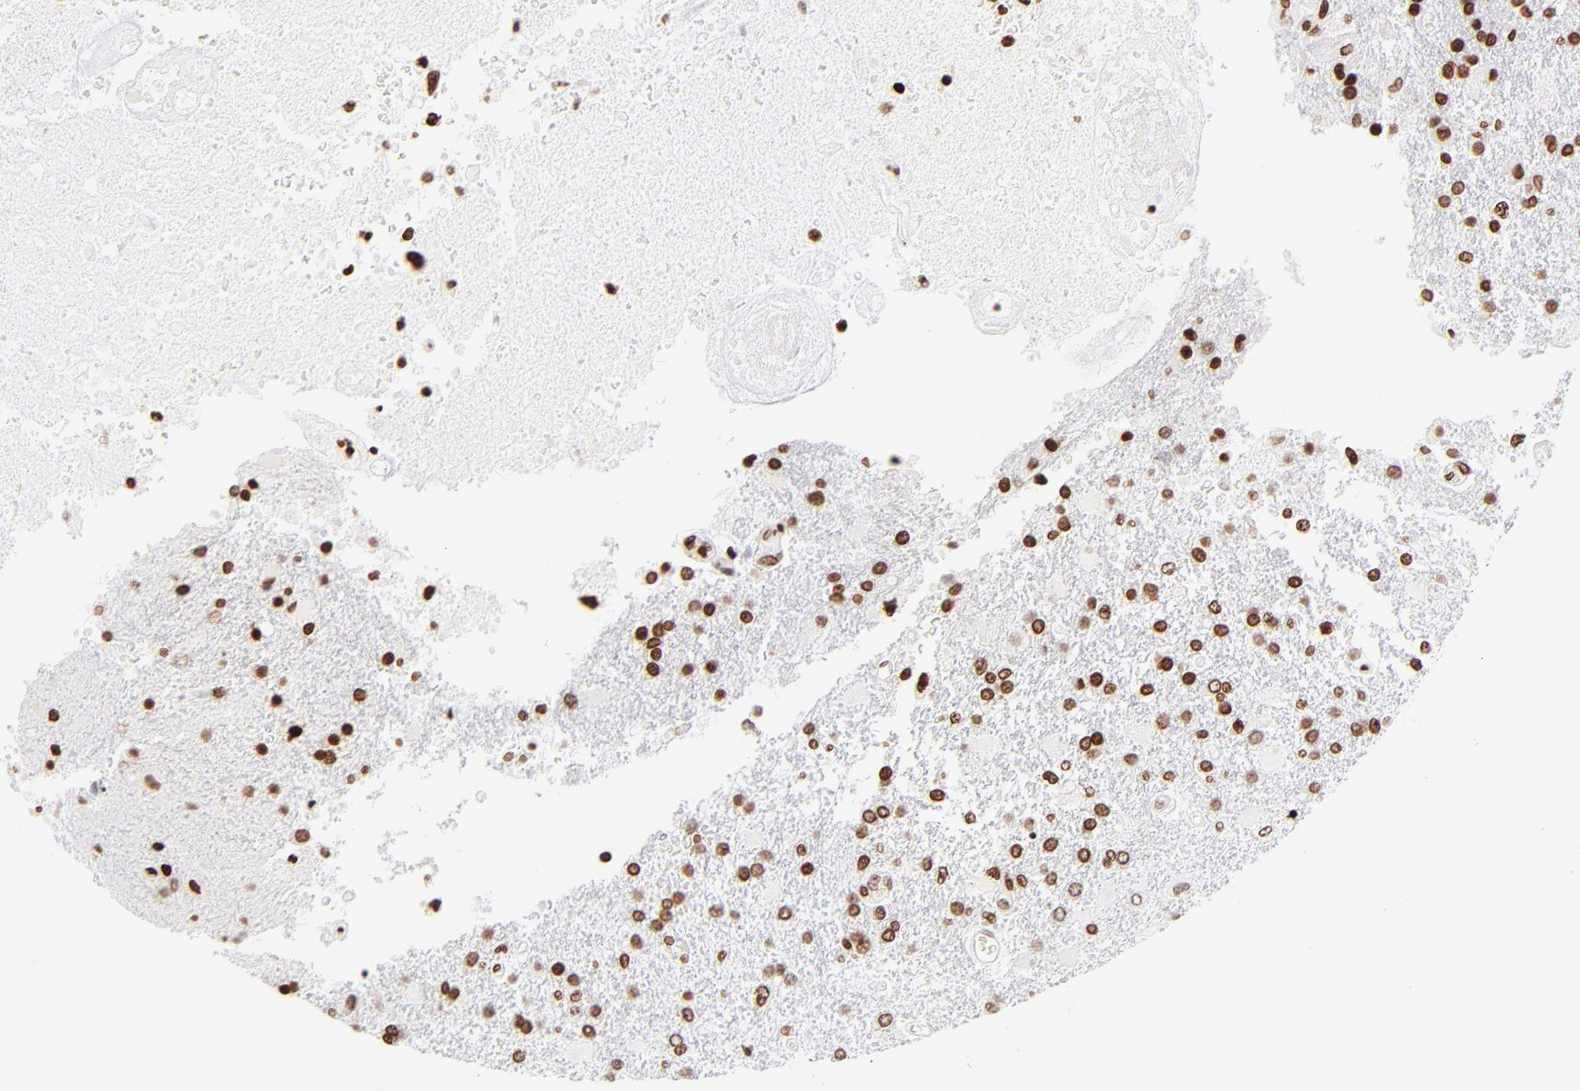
{"staining": {"intensity": "strong", "quantity": ">75%", "location": "nuclear"}, "tissue": "glioma", "cell_type": "Tumor cells", "image_type": "cancer", "snomed": [{"axis": "morphology", "description": "Glioma, malignant, High grade"}, {"axis": "topography", "description": "Cerebral cortex"}], "caption": "A histopathology image showing strong nuclear positivity in approximately >75% of tumor cells in glioma, as visualized by brown immunohistochemical staining.", "gene": "RTL4", "patient": {"sex": "male", "age": 79}}